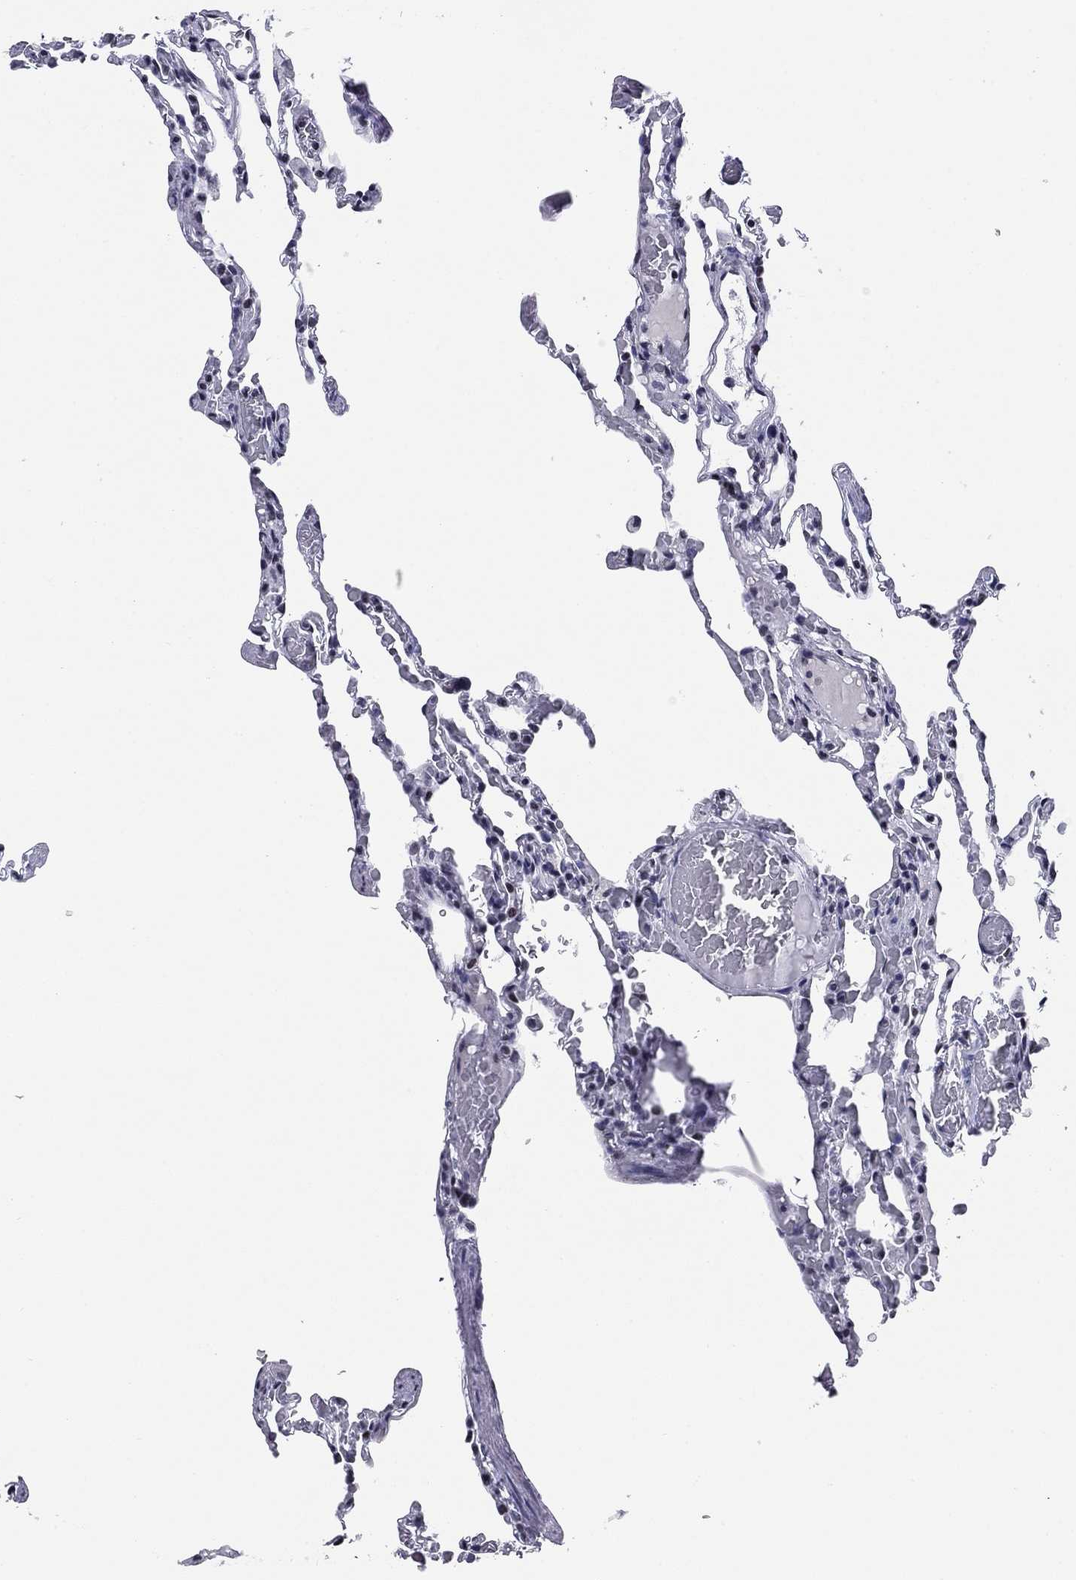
{"staining": {"intensity": "negative", "quantity": "none", "location": "none"}, "tissue": "lung", "cell_type": "Alveolar cells", "image_type": "normal", "snomed": [{"axis": "morphology", "description": "Normal tissue, NOS"}, {"axis": "topography", "description": "Lung"}], "caption": "IHC of benign lung demonstrates no expression in alveolar cells. (DAB immunohistochemistry with hematoxylin counter stain).", "gene": "CCDC144A", "patient": {"sex": "female", "age": 43}}